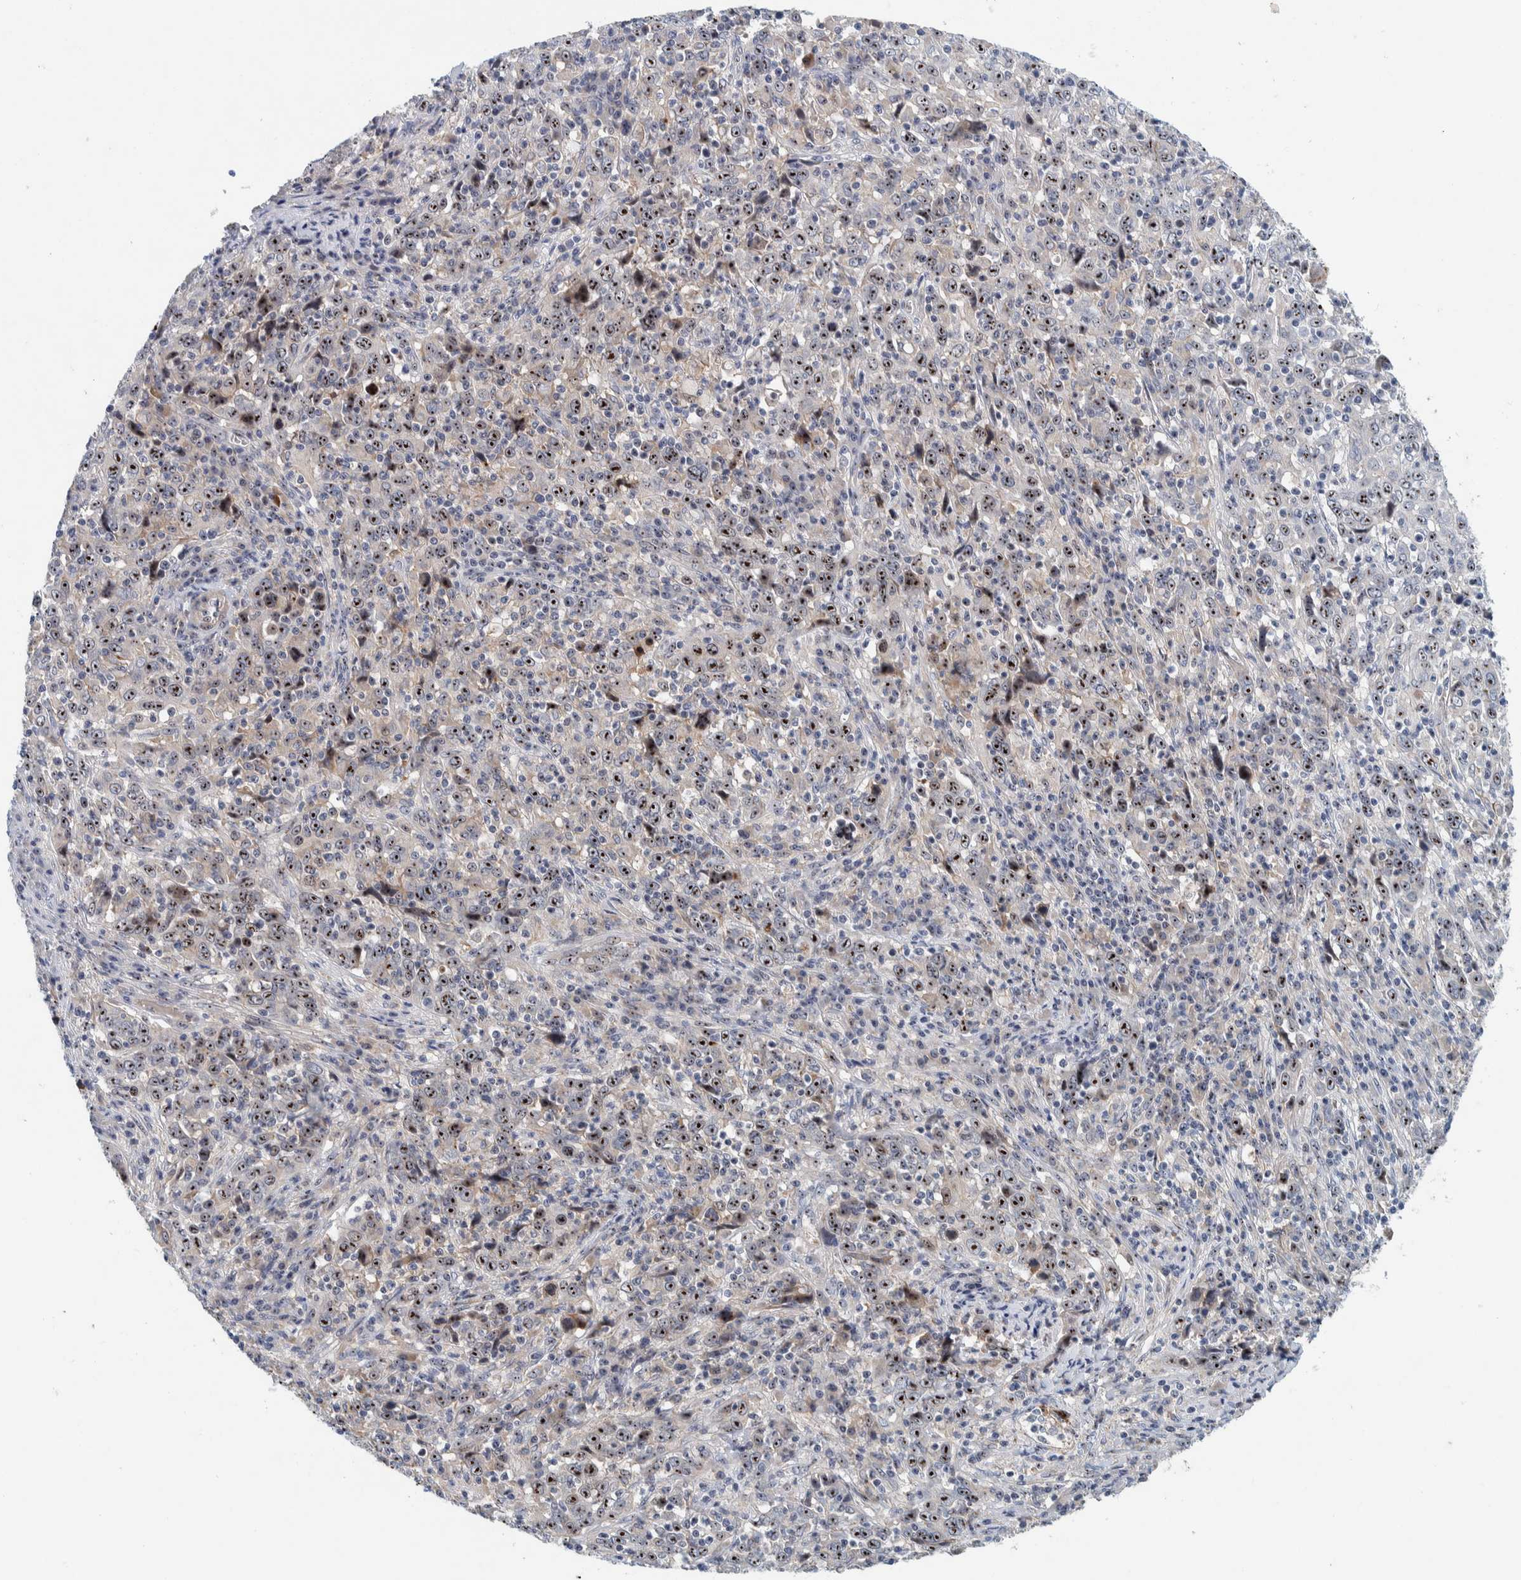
{"staining": {"intensity": "strong", "quantity": ">75%", "location": "nuclear"}, "tissue": "cervical cancer", "cell_type": "Tumor cells", "image_type": "cancer", "snomed": [{"axis": "morphology", "description": "Squamous cell carcinoma, NOS"}, {"axis": "topography", "description": "Cervix"}], "caption": "Immunohistochemistry (IHC) (DAB) staining of cervical cancer (squamous cell carcinoma) demonstrates strong nuclear protein expression in approximately >75% of tumor cells.", "gene": "NOL11", "patient": {"sex": "female", "age": 46}}